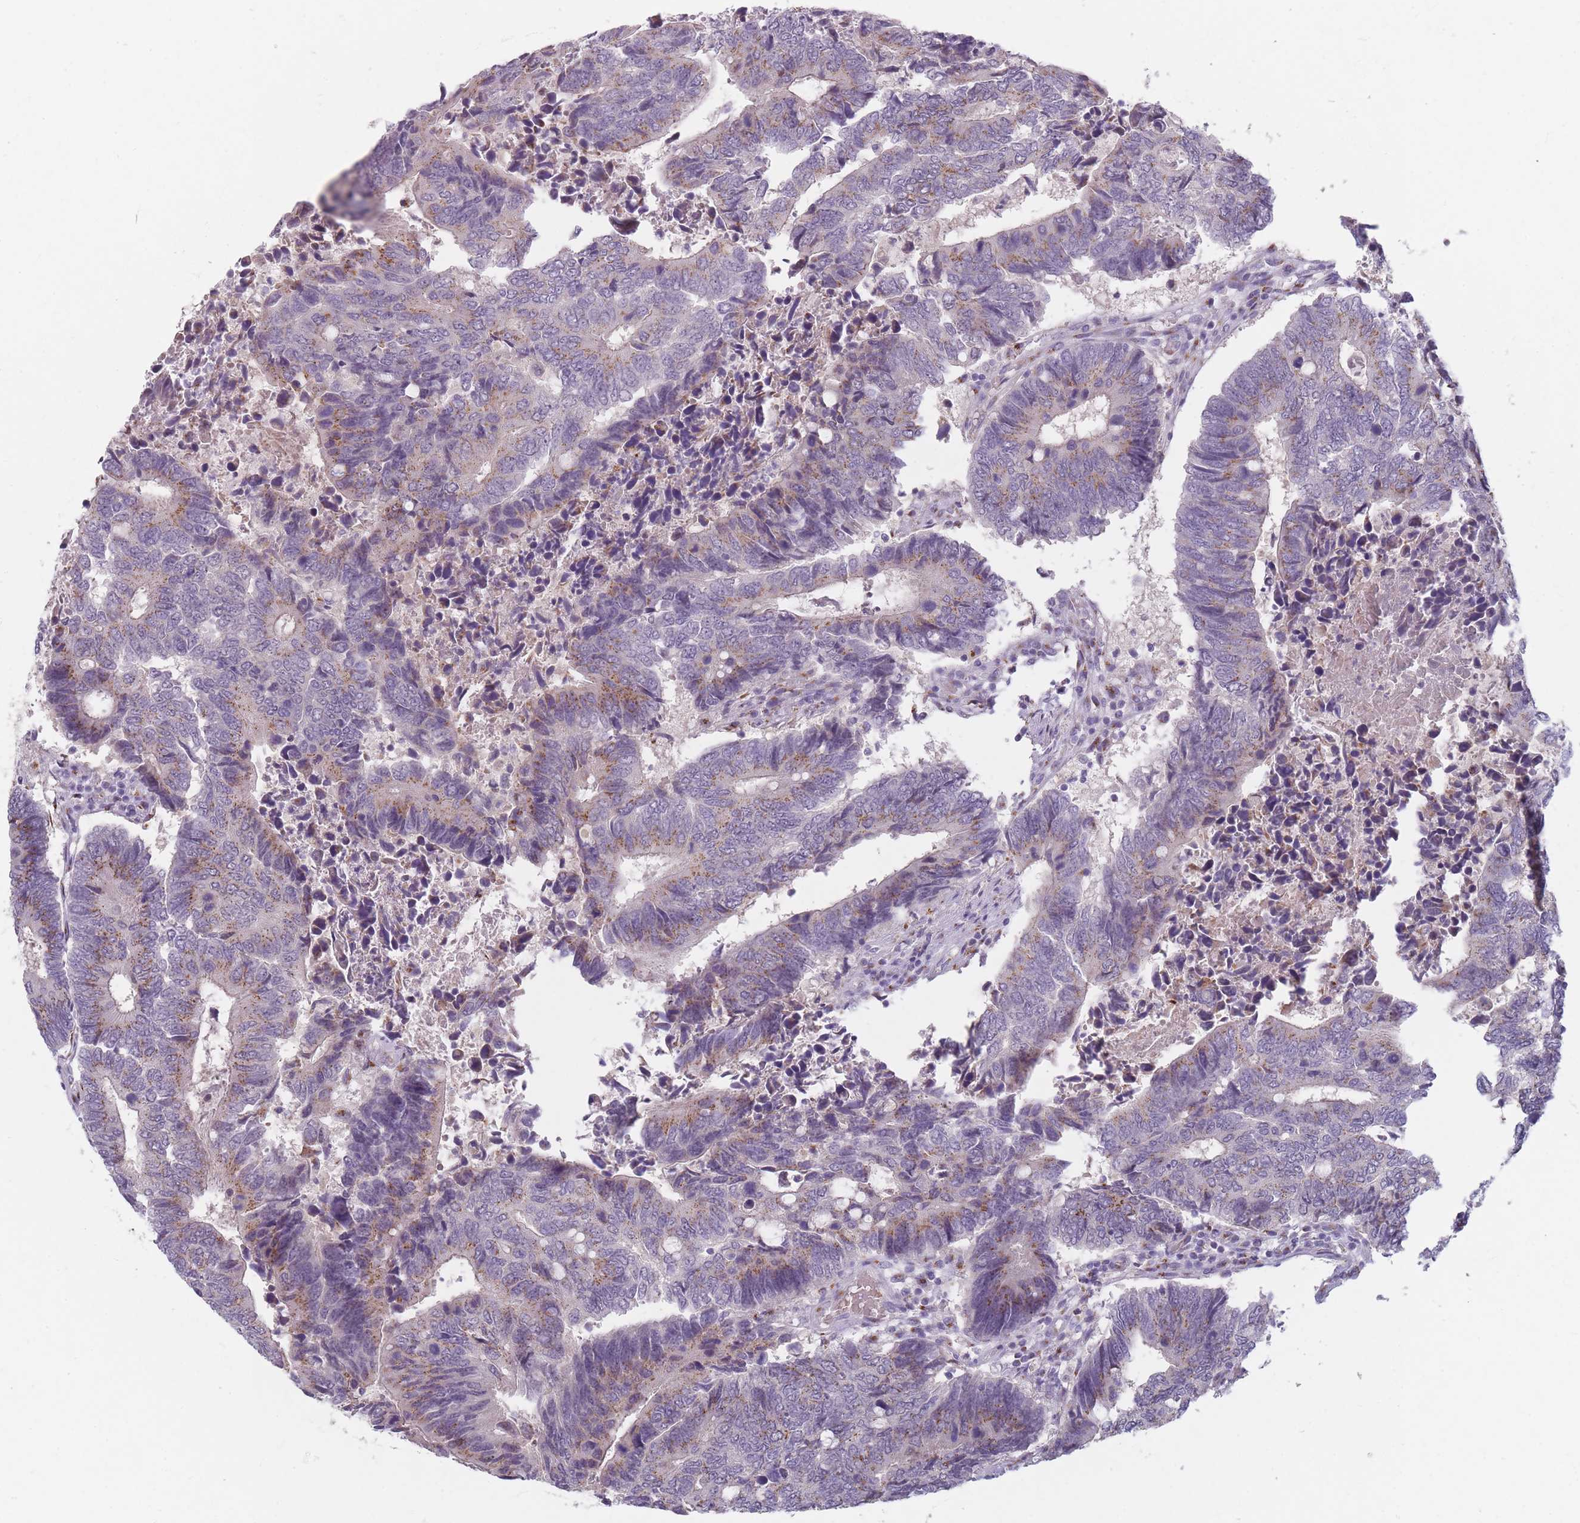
{"staining": {"intensity": "moderate", "quantity": "25%-75%", "location": "cytoplasmic/membranous"}, "tissue": "colorectal cancer", "cell_type": "Tumor cells", "image_type": "cancer", "snomed": [{"axis": "morphology", "description": "Adenocarcinoma, NOS"}, {"axis": "topography", "description": "Colon"}], "caption": "A brown stain highlights moderate cytoplasmic/membranous positivity of a protein in colorectal cancer (adenocarcinoma) tumor cells.", "gene": "MAN1B1", "patient": {"sex": "male", "age": 87}}